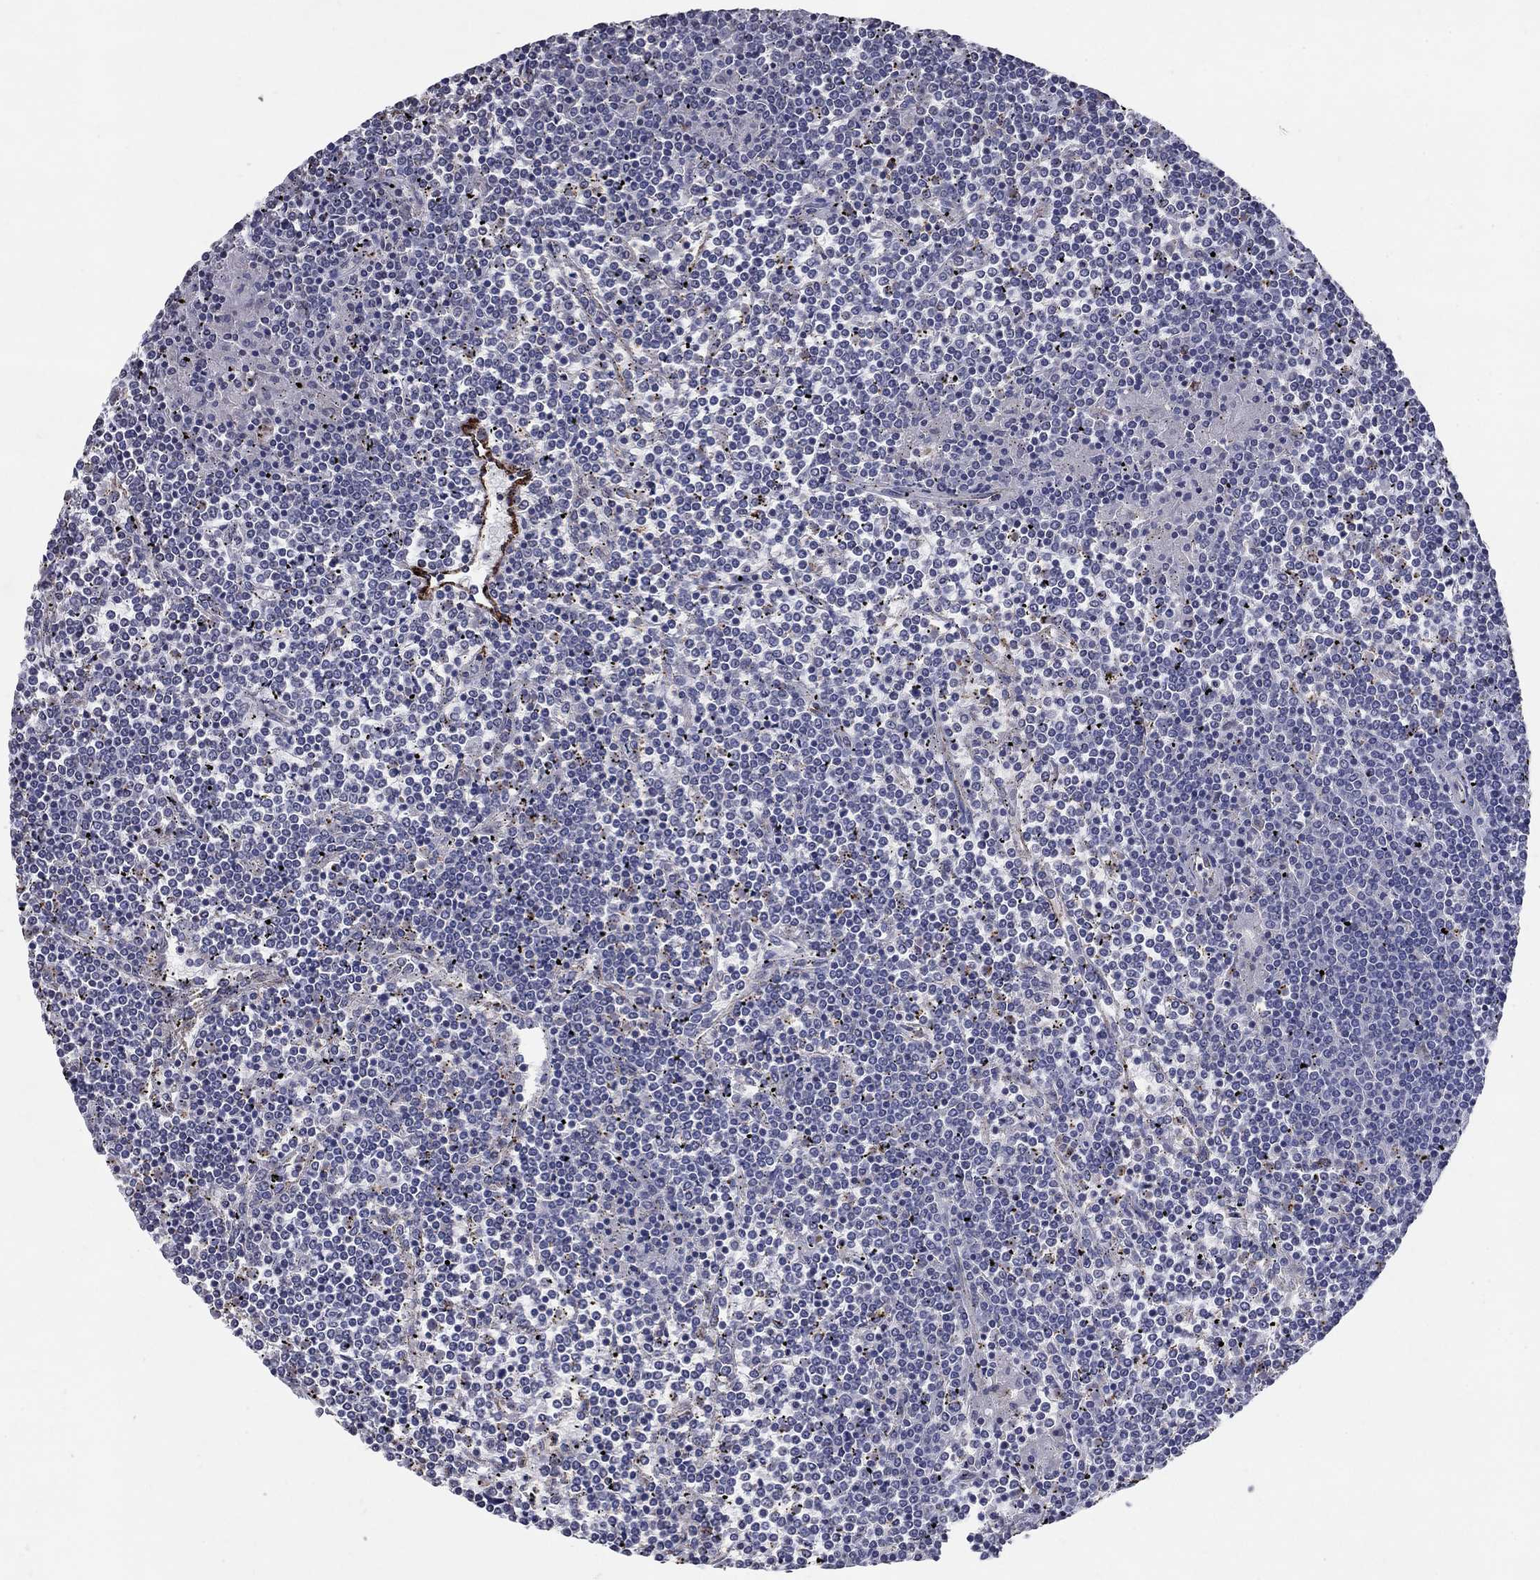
{"staining": {"intensity": "negative", "quantity": "none", "location": "none"}, "tissue": "lymphoma", "cell_type": "Tumor cells", "image_type": "cancer", "snomed": [{"axis": "morphology", "description": "Malignant lymphoma, non-Hodgkin's type, Low grade"}, {"axis": "topography", "description": "Spleen"}], "caption": "A high-resolution image shows IHC staining of lymphoma, which displays no significant expression in tumor cells.", "gene": "TINAG", "patient": {"sex": "female", "age": 19}}